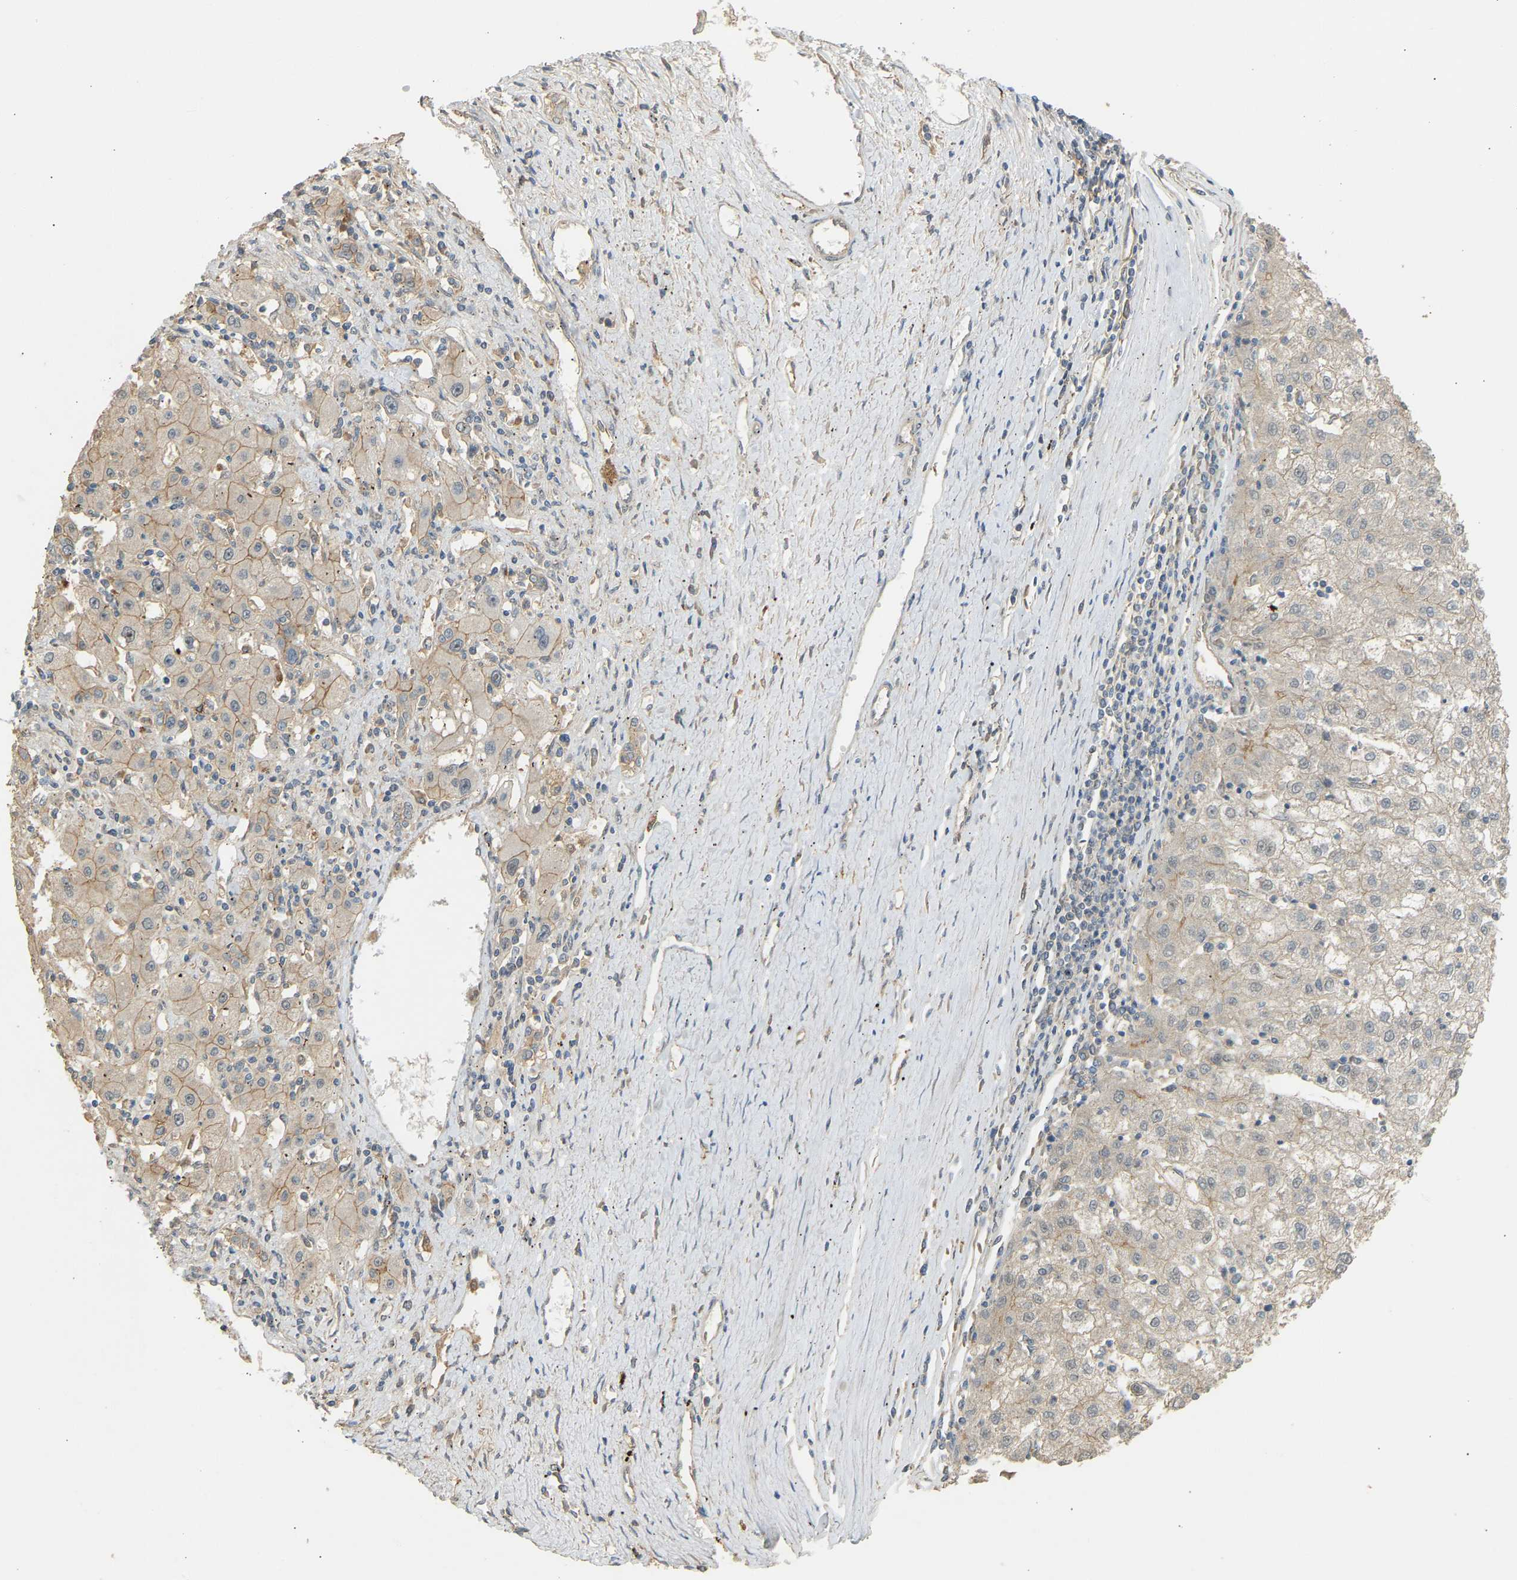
{"staining": {"intensity": "weak", "quantity": "25%-75%", "location": "cytoplasmic/membranous"}, "tissue": "liver cancer", "cell_type": "Tumor cells", "image_type": "cancer", "snomed": [{"axis": "morphology", "description": "Carcinoma, Hepatocellular, NOS"}, {"axis": "topography", "description": "Liver"}], "caption": "A high-resolution photomicrograph shows IHC staining of liver cancer, which exhibits weak cytoplasmic/membranous expression in approximately 25%-75% of tumor cells. Ihc stains the protein in brown and the nuclei are stained blue.", "gene": "RGL1", "patient": {"sex": "male", "age": 72}}